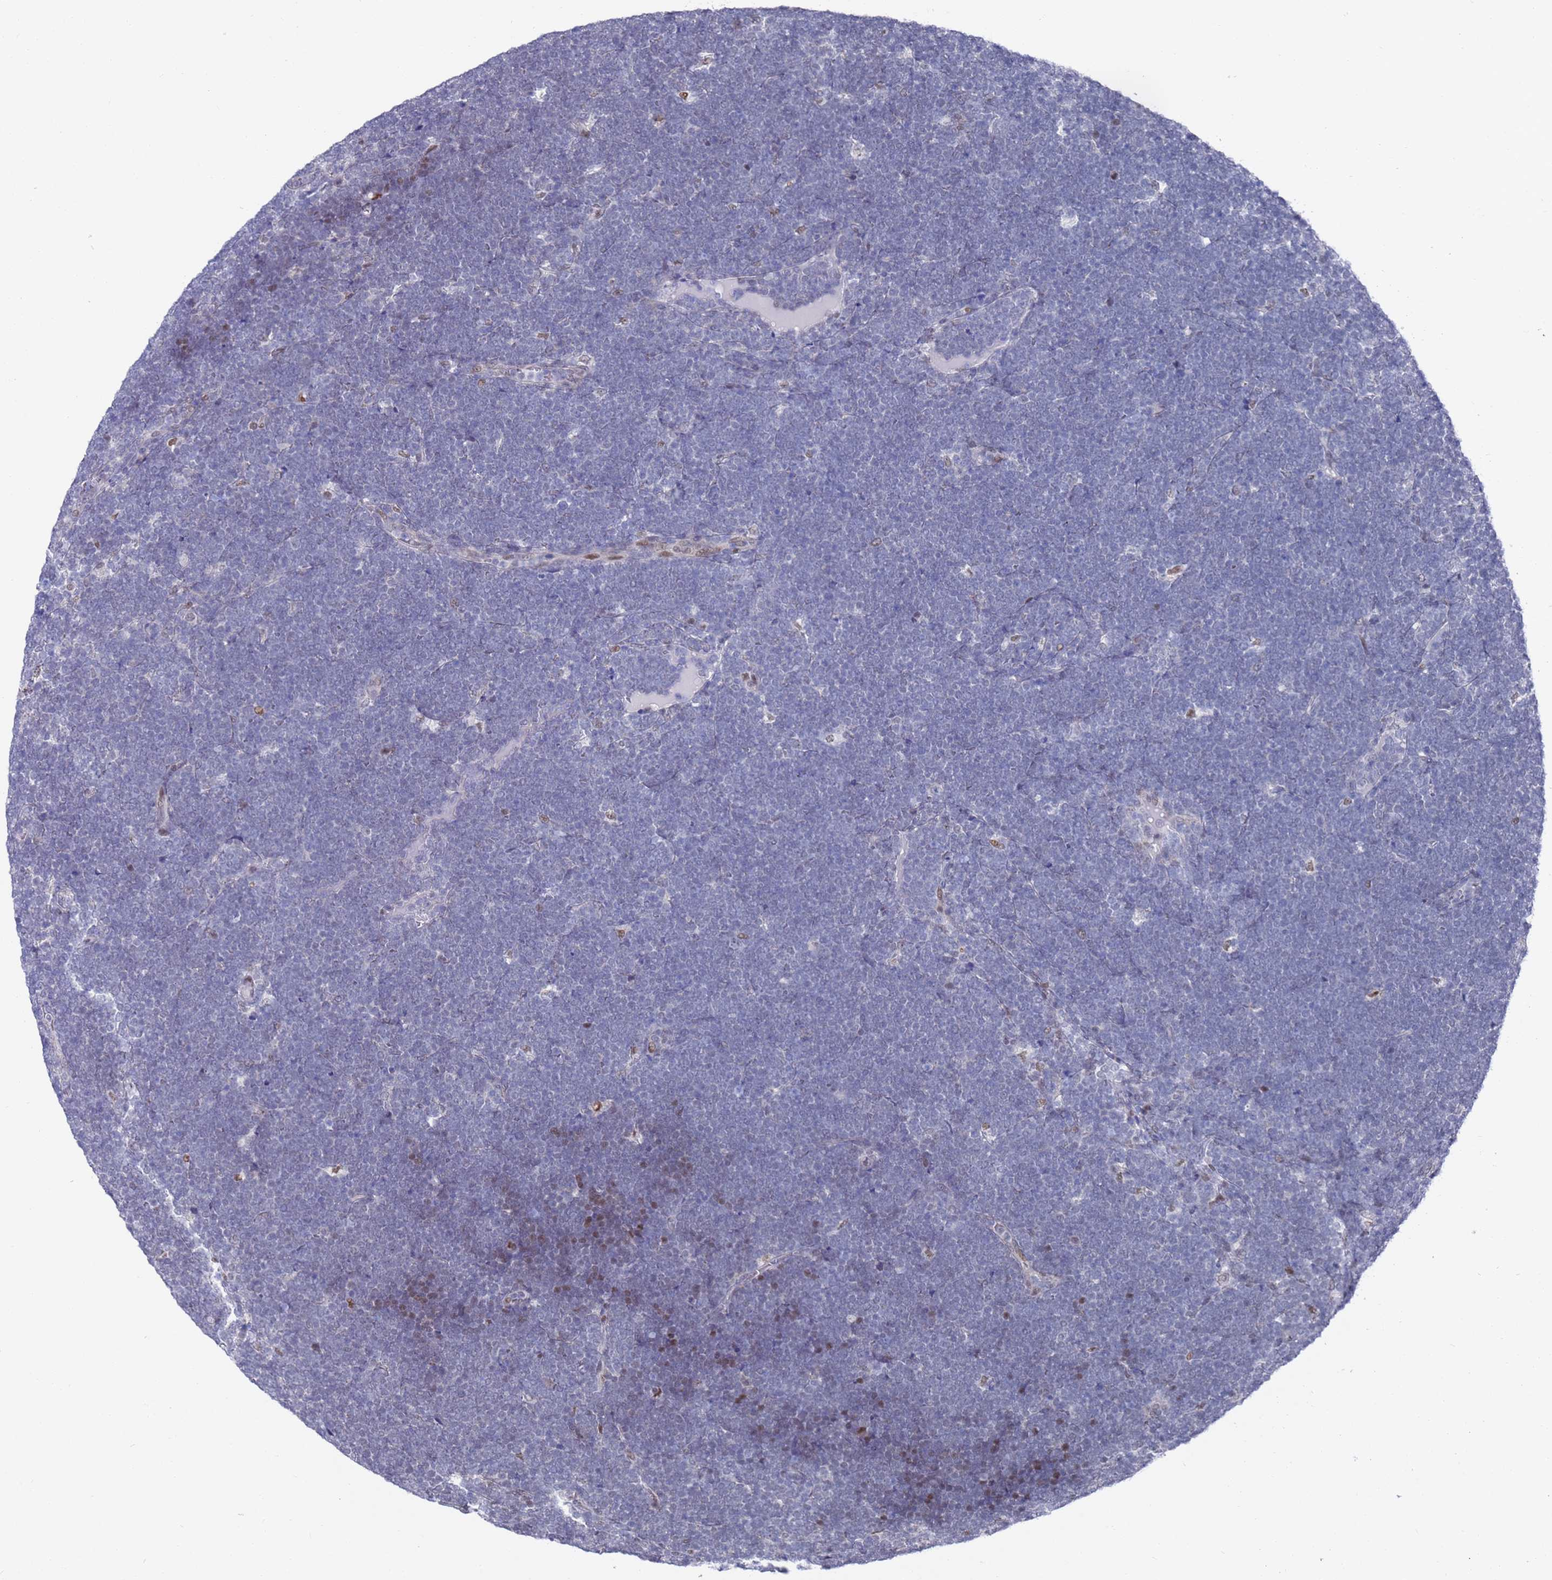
{"staining": {"intensity": "negative", "quantity": "none", "location": "none"}, "tissue": "lymphoma", "cell_type": "Tumor cells", "image_type": "cancer", "snomed": [{"axis": "morphology", "description": "Malignant lymphoma, non-Hodgkin's type, High grade"}, {"axis": "topography", "description": "Lymph node"}], "caption": "IHC of malignant lymphoma, non-Hodgkin's type (high-grade) exhibits no staining in tumor cells.", "gene": "COPS6", "patient": {"sex": "male", "age": 13}}